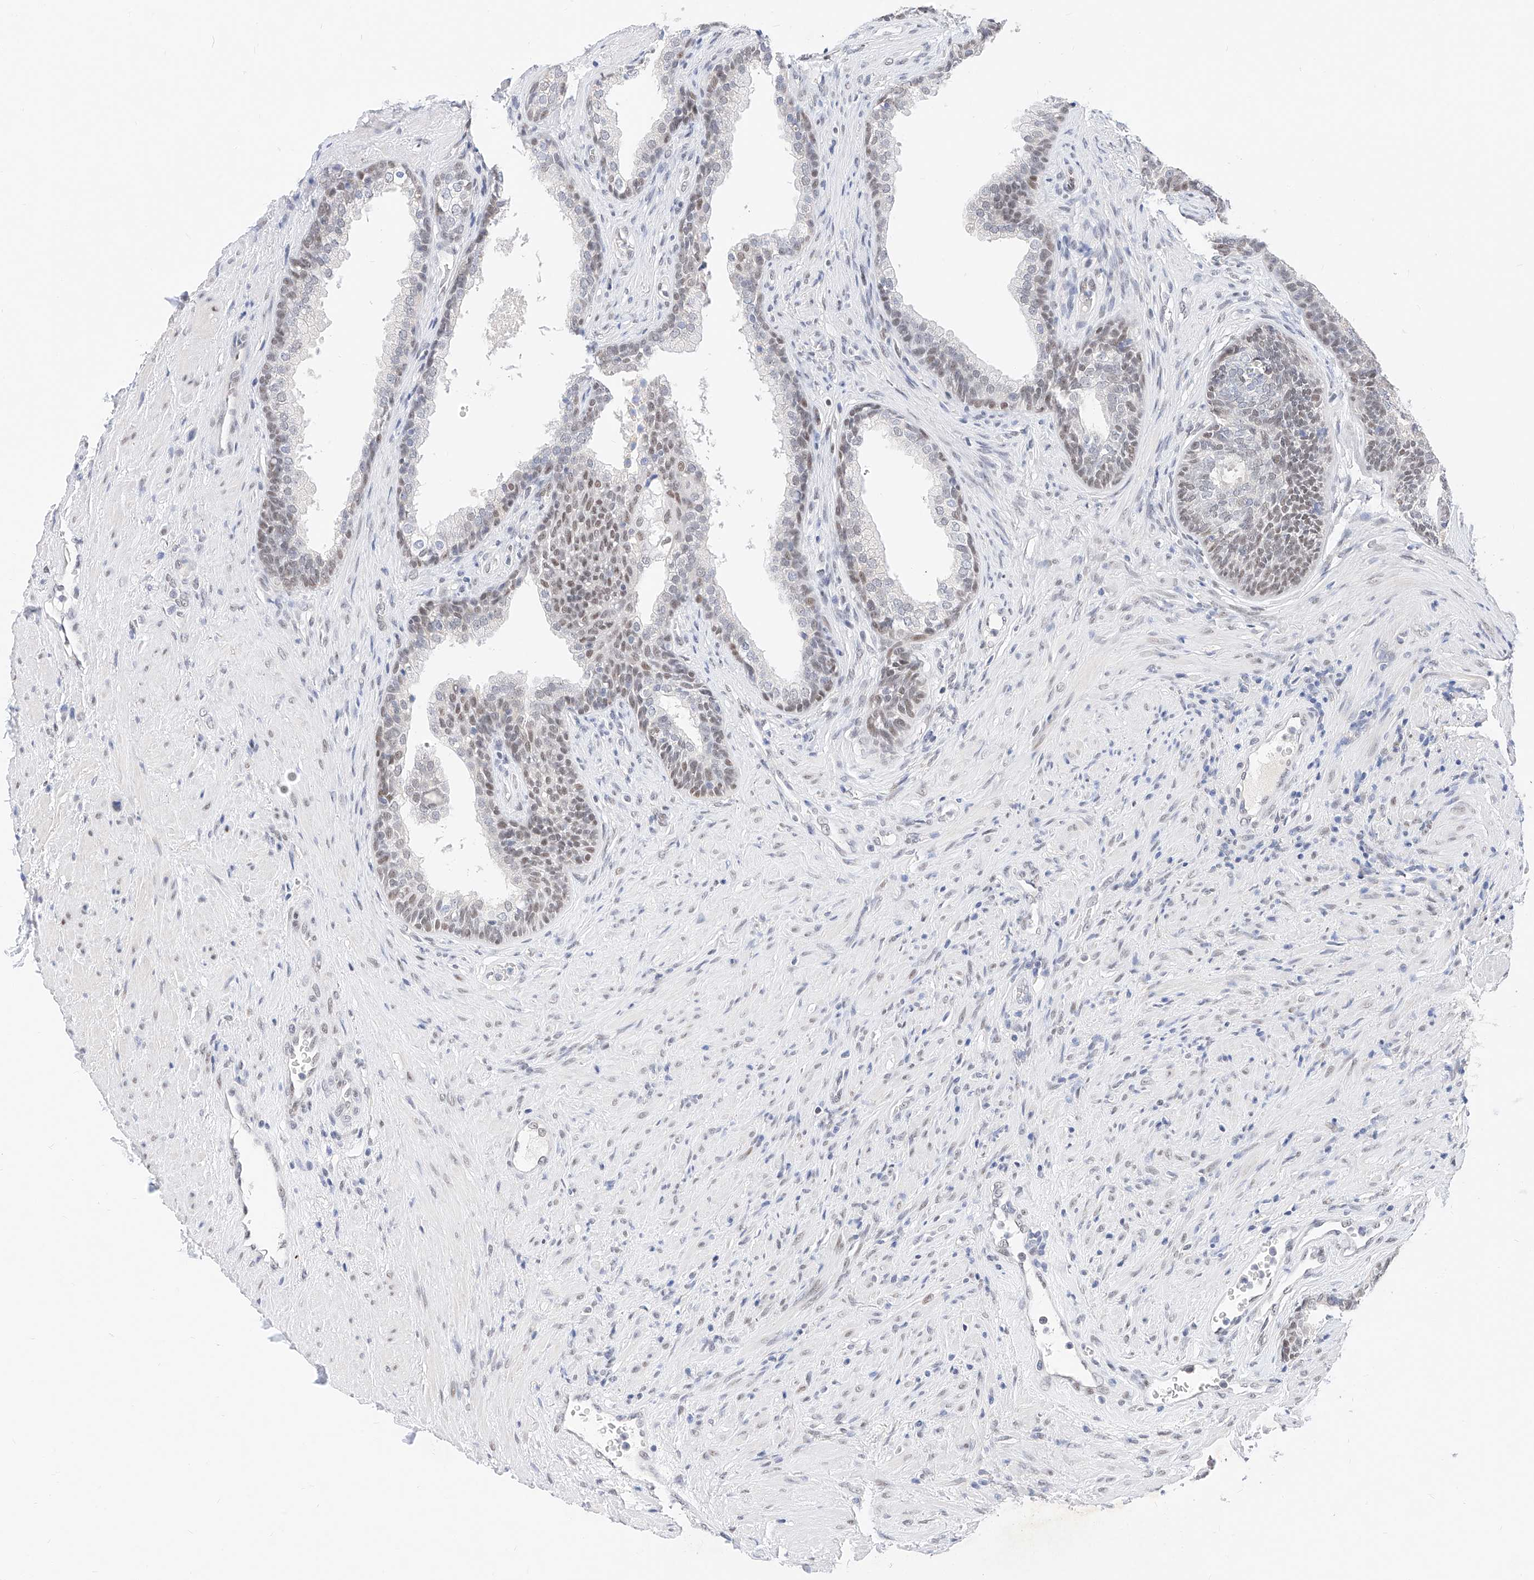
{"staining": {"intensity": "weak", "quantity": "25%-75%", "location": "nuclear"}, "tissue": "prostate", "cell_type": "Glandular cells", "image_type": "normal", "snomed": [{"axis": "morphology", "description": "Normal tissue, NOS"}, {"axis": "topography", "description": "Prostate"}], "caption": "A brown stain labels weak nuclear positivity of a protein in glandular cells of benign prostate.", "gene": "KCNJ1", "patient": {"sex": "male", "age": 76}}